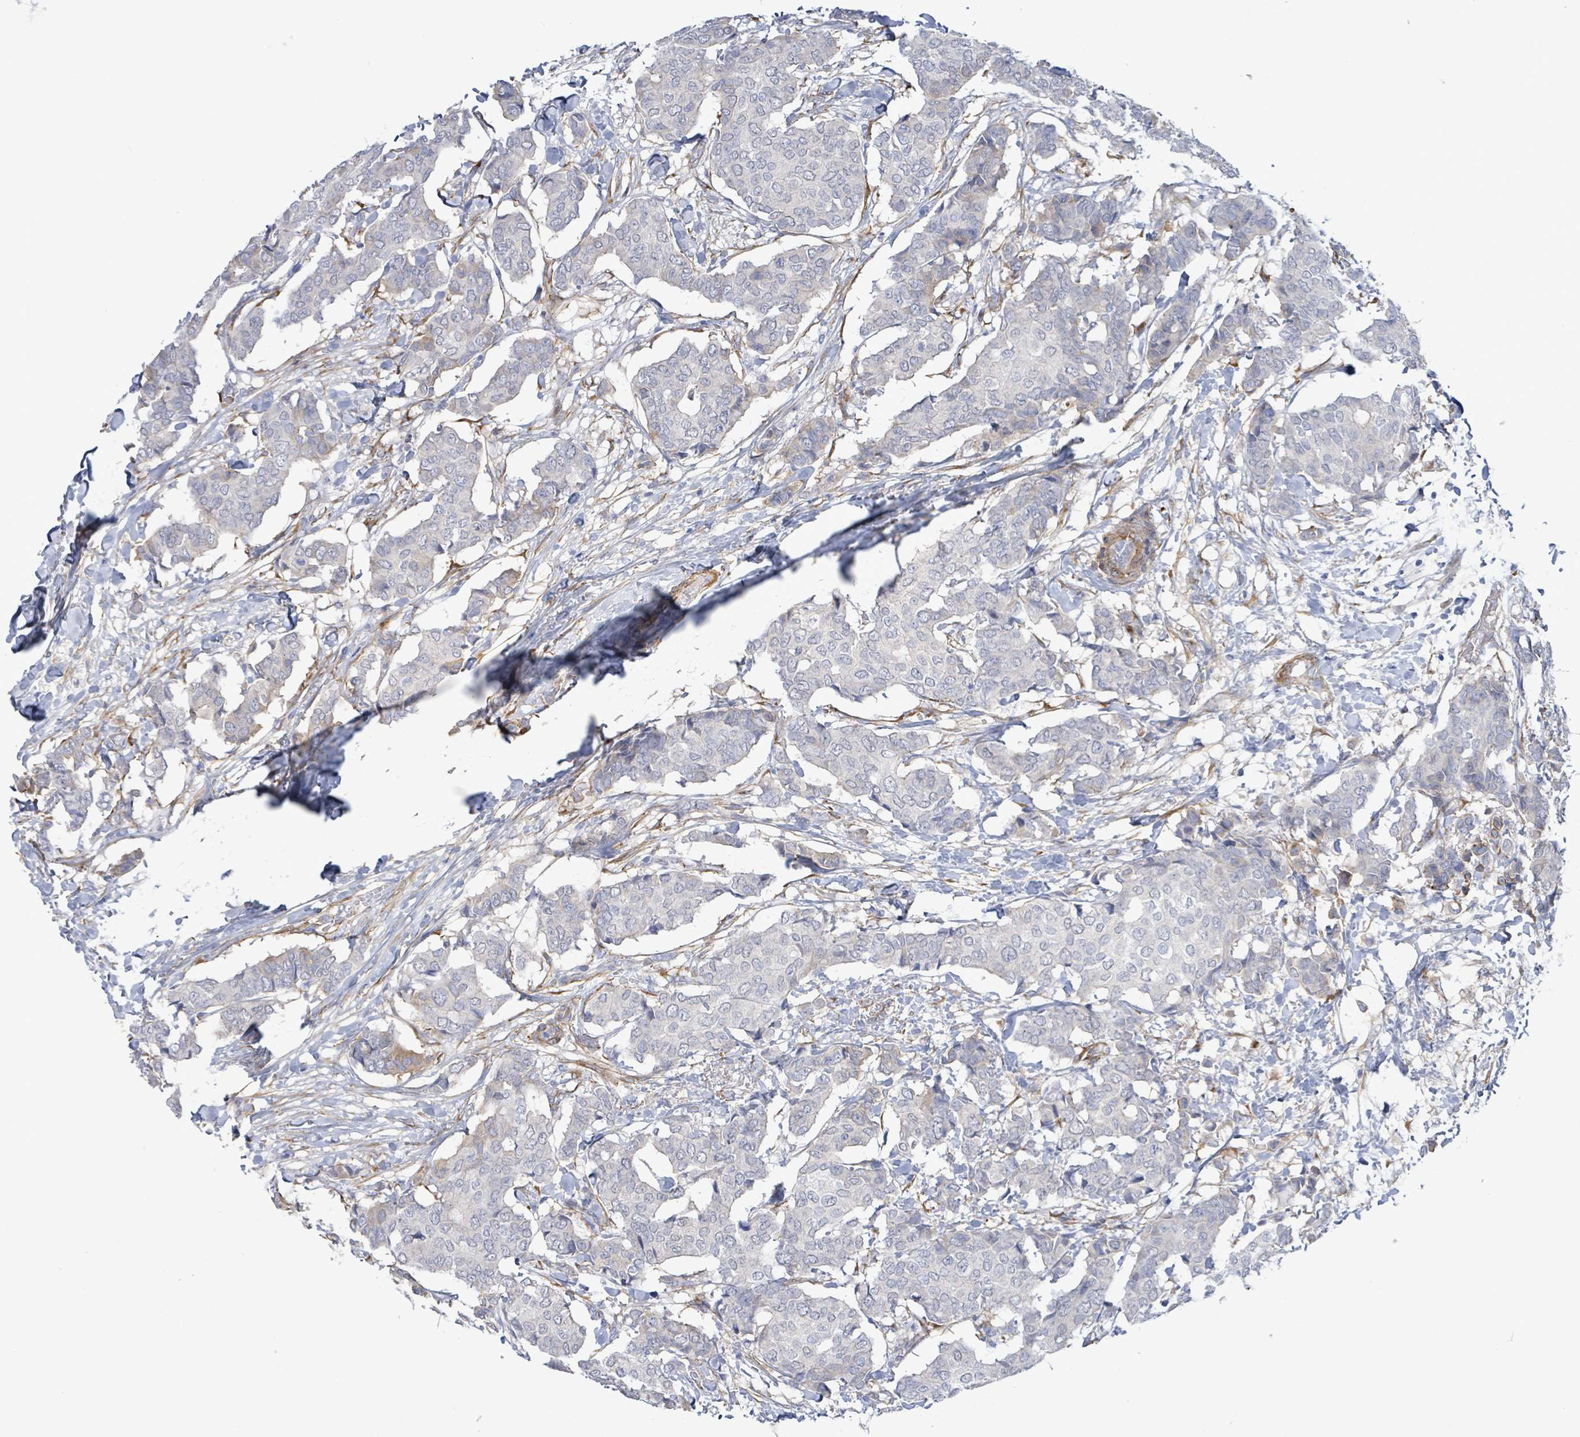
{"staining": {"intensity": "negative", "quantity": "none", "location": "none"}, "tissue": "breast cancer", "cell_type": "Tumor cells", "image_type": "cancer", "snomed": [{"axis": "morphology", "description": "Duct carcinoma"}, {"axis": "topography", "description": "Breast"}], "caption": "A micrograph of breast cancer stained for a protein exhibits no brown staining in tumor cells.", "gene": "DMRTC1B", "patient": {"sex": "female", "age": 75}}